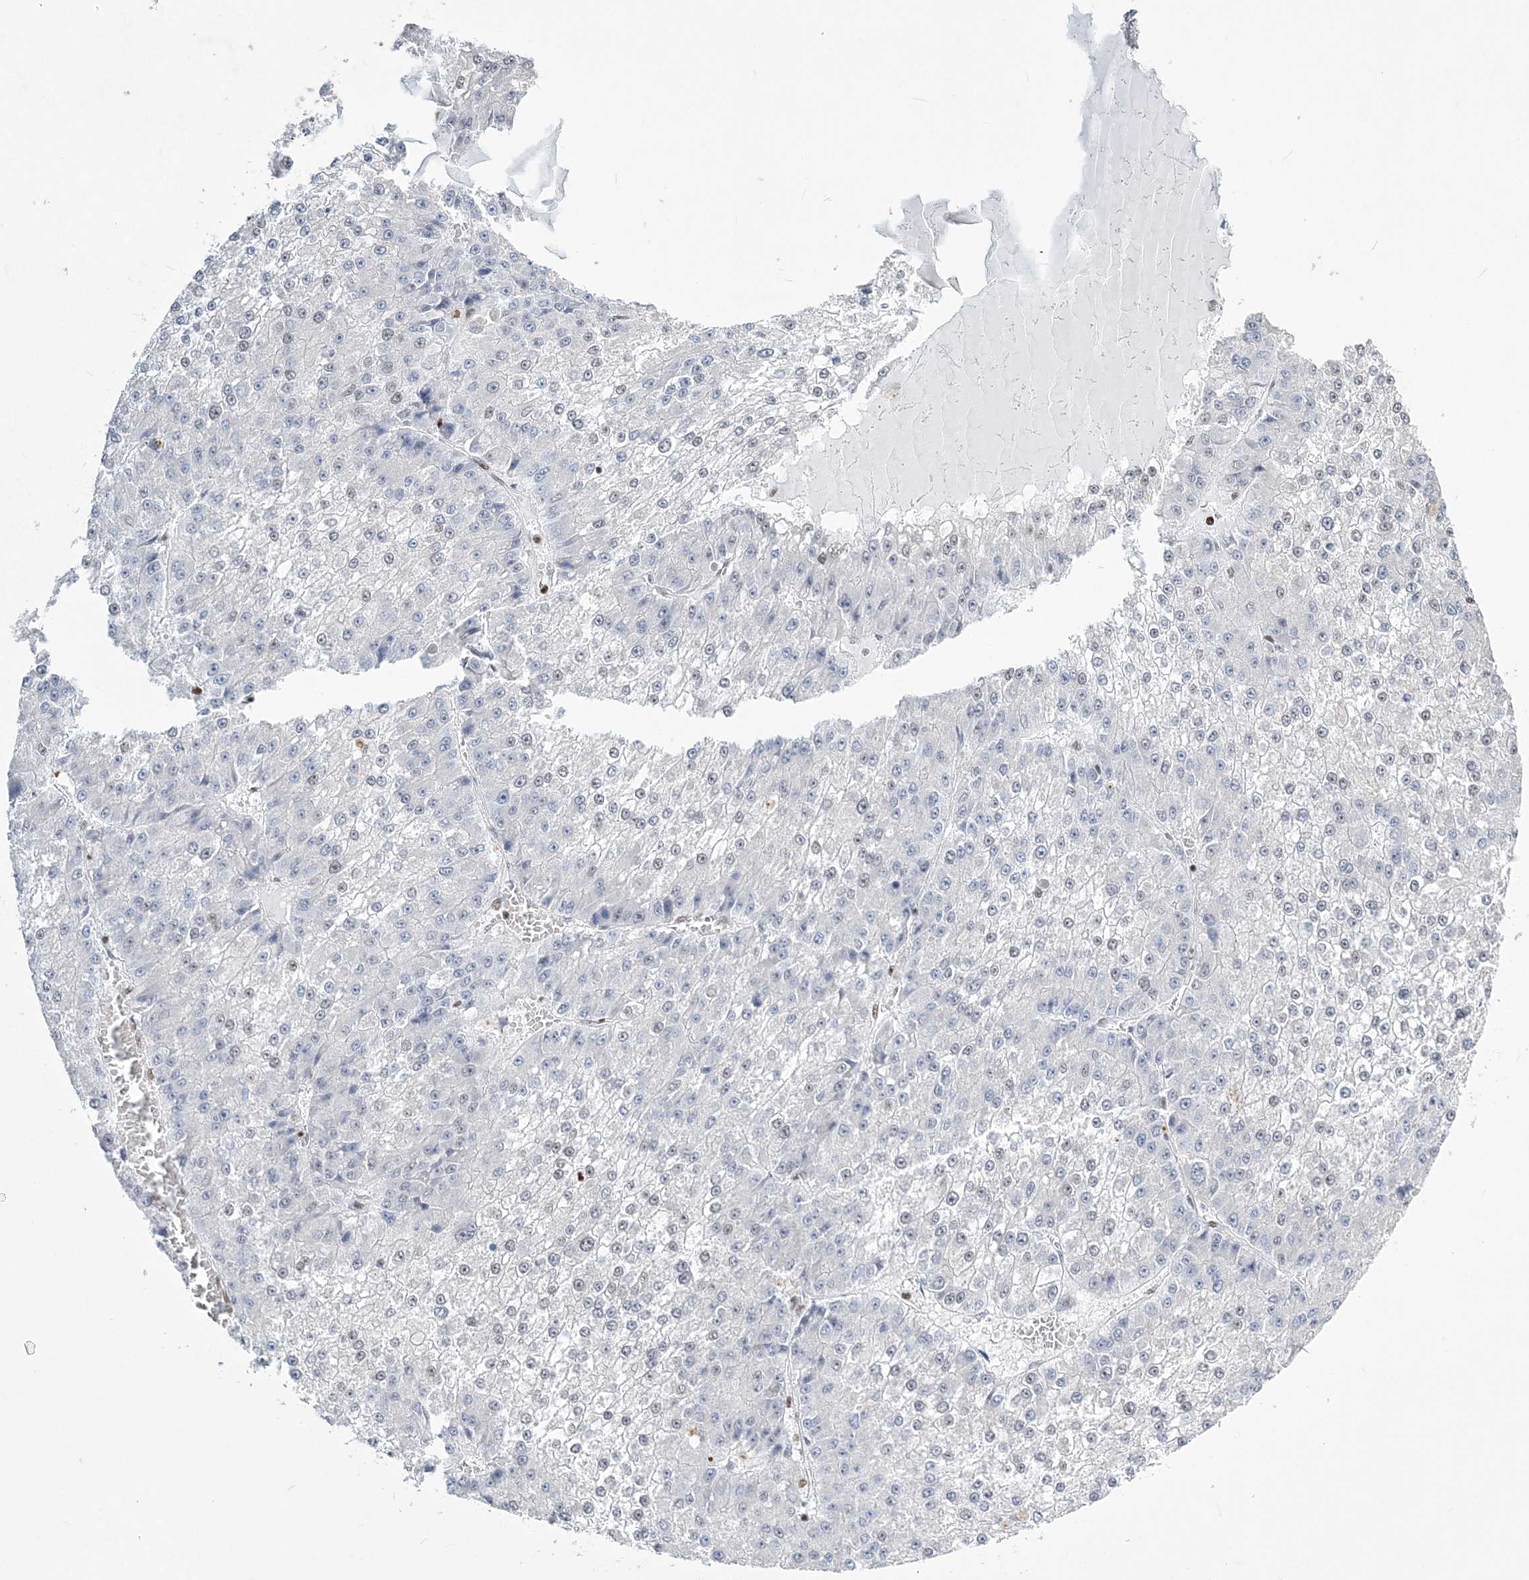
{"staining": {"intensity": "weak", "quantity": "<25%", "location": "nuclear"}, "tissue": "liver cancer", "cell_type": "Tumor cells", "image_type": "cancer", "snomed": [{"axis": "morphology", "description": "Carcinoma, Hepatocellular, NOS"}, {"axis": "topography", "description": "Liver"}], "caption": "This is an IHC micrograph of hepatocellular carcinoma (liver). There is no staining in tumor cells.", "gene": "ZBTB7A", "patient": {"sex": "female", "age": 73}}